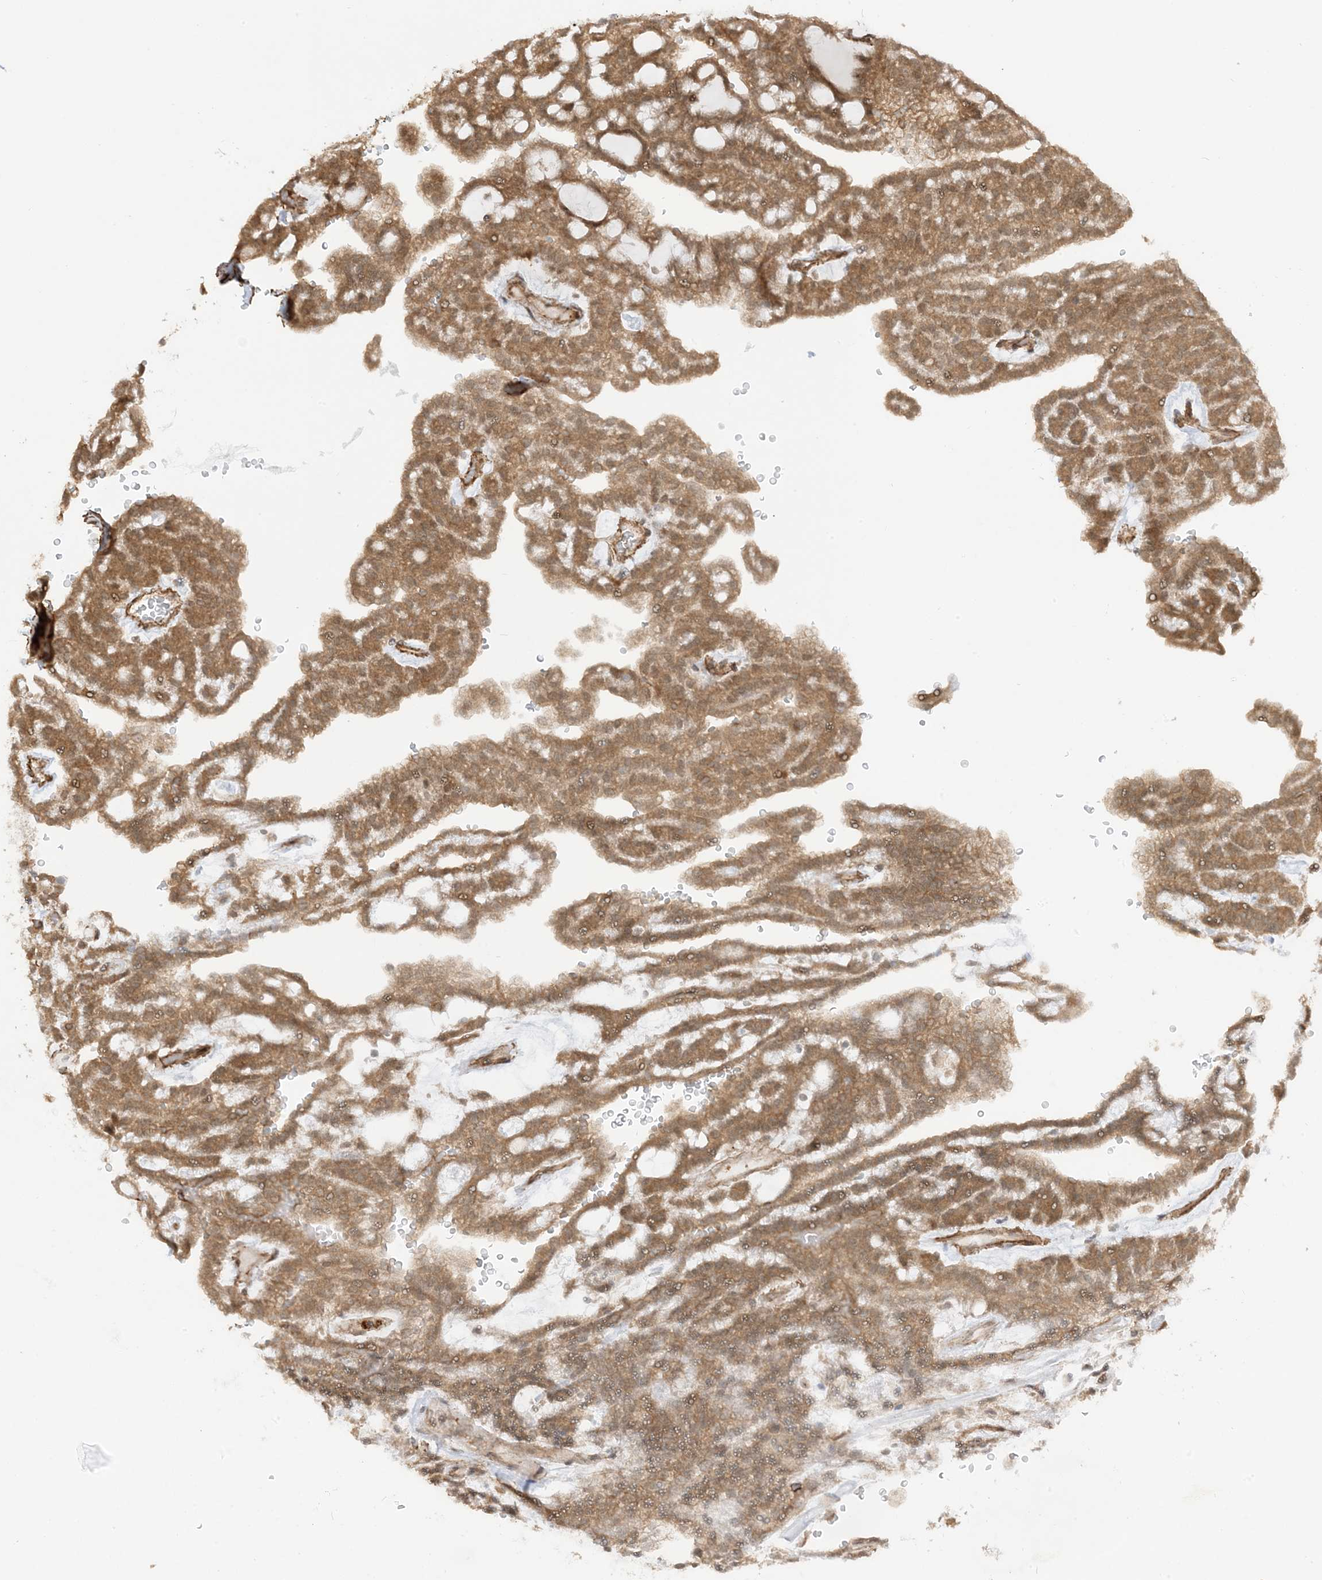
{"staining": {"intensity": "moderate", "quantity": ">75%", "location": "cytoplasmic/membranous"}, "tissue": "renal cancer", "cell_type": "Tumor cells", "image_type": "cancer", "snomed": [{"axis": "morphology", "description": "Adenocarcinoma, NOS"}, {"axis": "topography", "description": "Kidney"}], "caption": "Immunohistochemical staining of renal cancer shows moderate cytoplasmic/membranous protein expression in about >75% of tumor cells. (DAB (3,3'-diaminobenzidine) IHC with brightfield microscopy, high magnification).", "gene": "TBCC", "patient": {"sex": "male", "age": 63}}